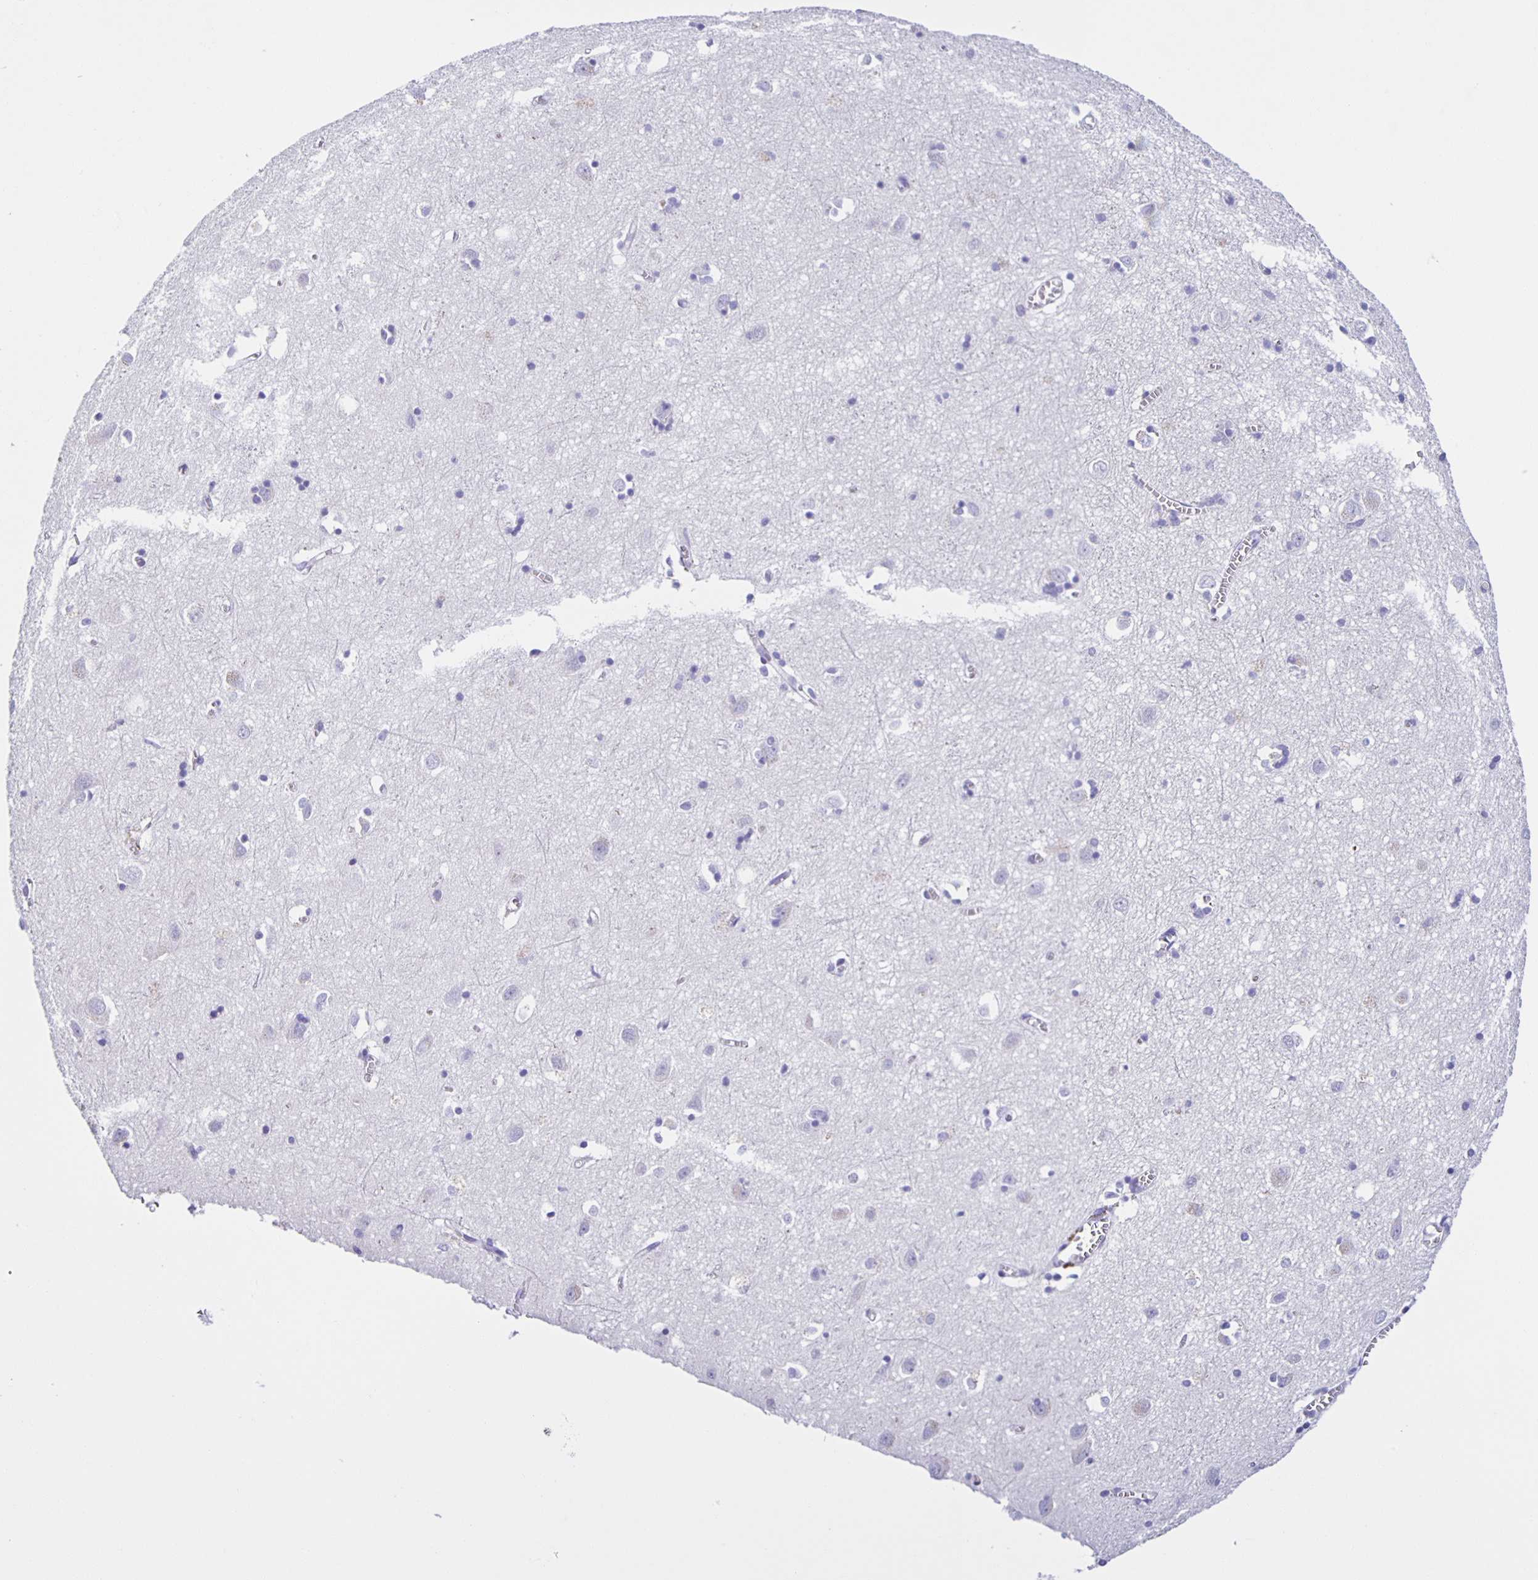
{"staining": {"intensity": "negative", "quantity": "none", "location": "none"}, "tissue": "cerebral cortex", "cell_type": "Endothelial cells", "image_type": "normal", "snomed": [{"axis": "morphology", "description": "Normal tissue, NOS"}, {"axis": "topography", "description": "Cerebral cortex"}], "caption": "An IHC micrograph of normal cerebral cortex is shown. There is no staining in endothelial cells of cerebral cortex. (IHC, brightfield microscopy, high magnification).", "gene": "AQP6", "patient": {"sex": "male", "age": 70}}